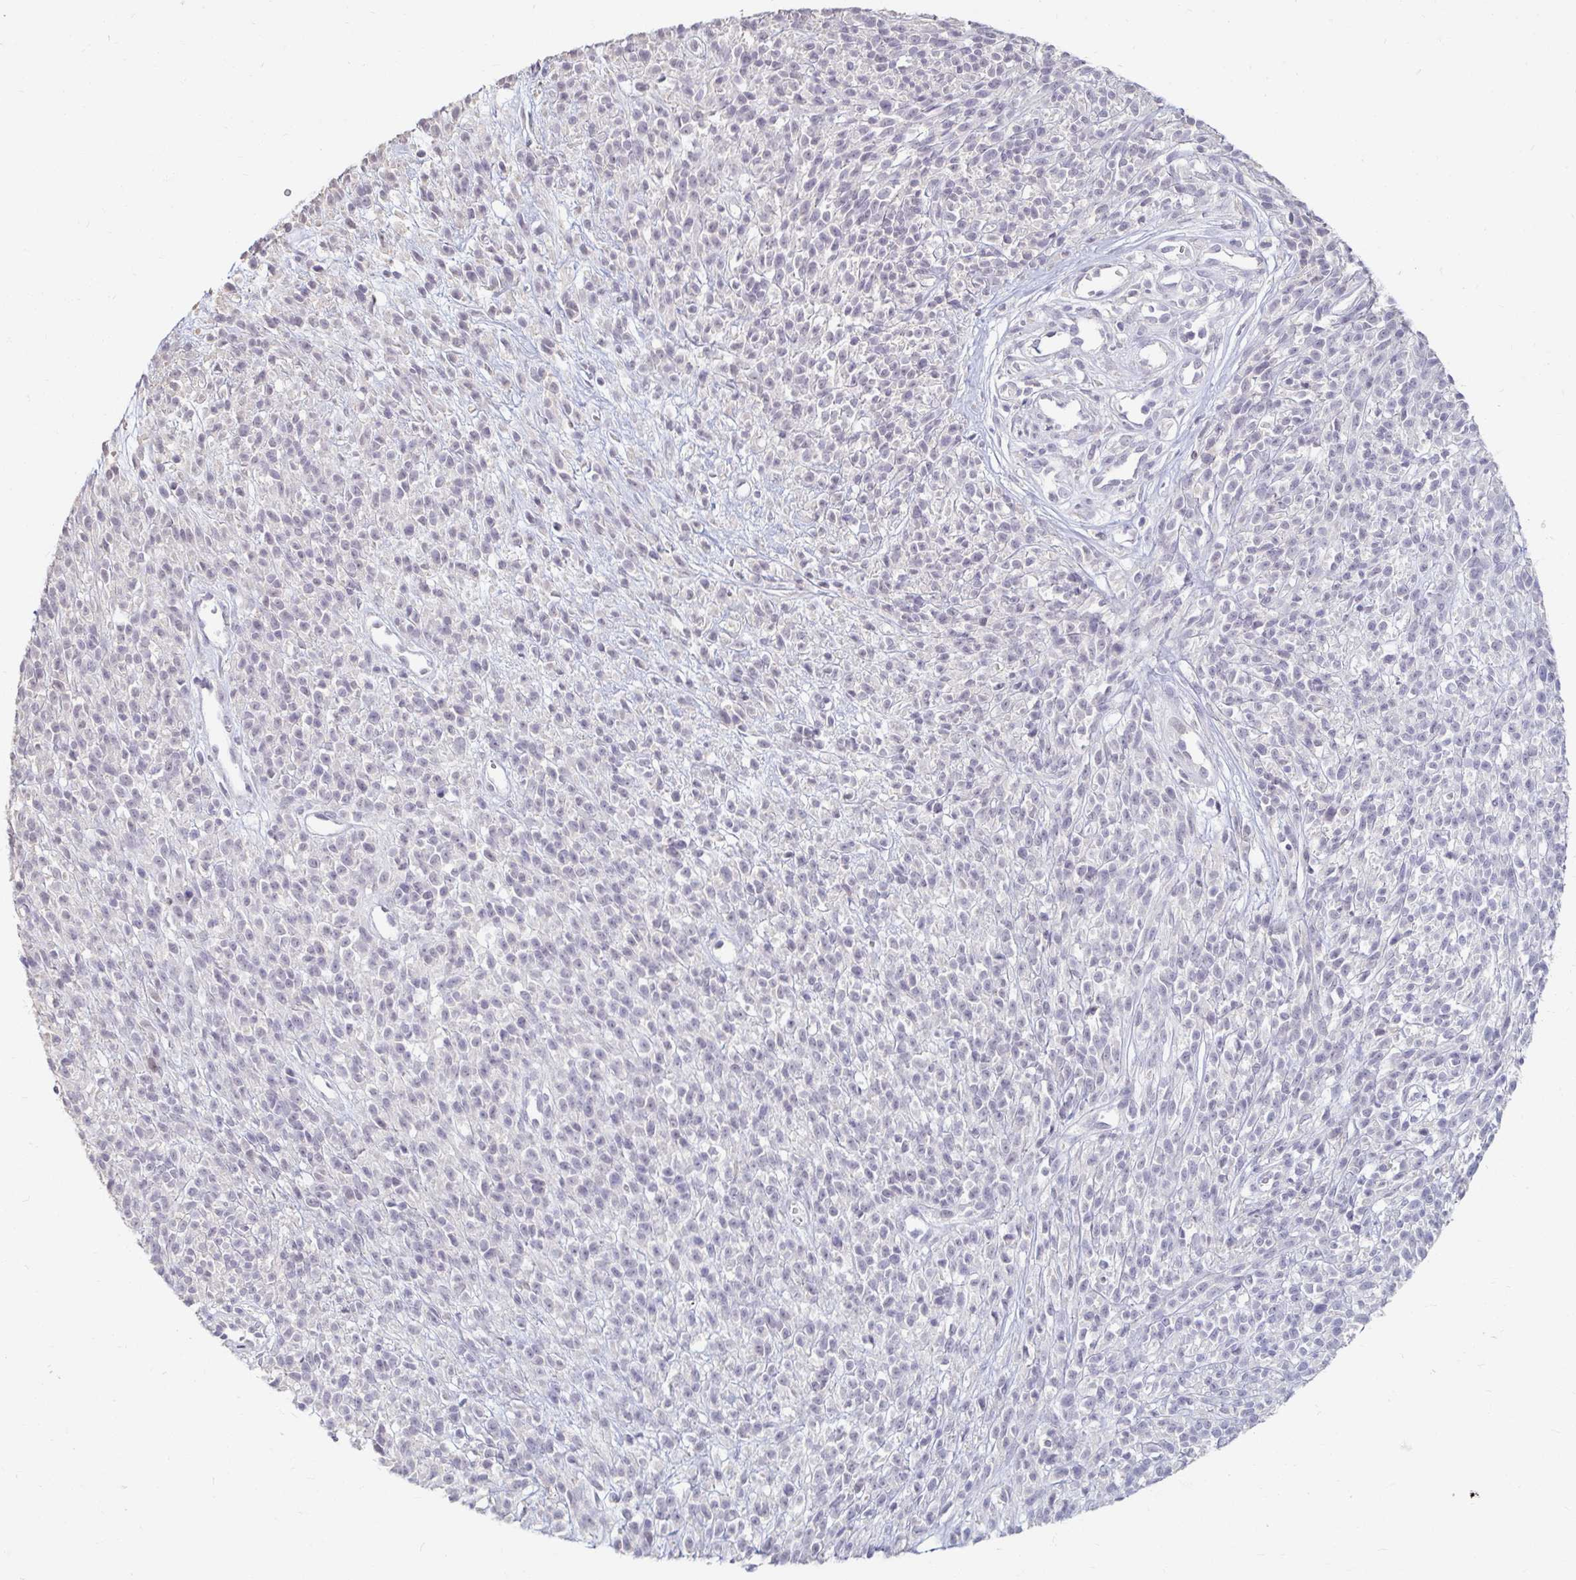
{"staining": {"intensity": "negative", "quantity": "none", "location": "none"}, "tissue": "melanoma", "cell_type": "Tumor cells", "image_type": "cancer", "snomed": [{"axis": "morphology", "description": "Malignant melanoma, NOS"}, {"axis": "topography", "description": "Skin"}, {"axis": "topography", "description": "Skin of trunk"}], "caption": "The micrograph reveals no significant positivity in tumor cells of melanoma.", "gene": "DDN", "patient": {"sex": "male", "age": 74}}